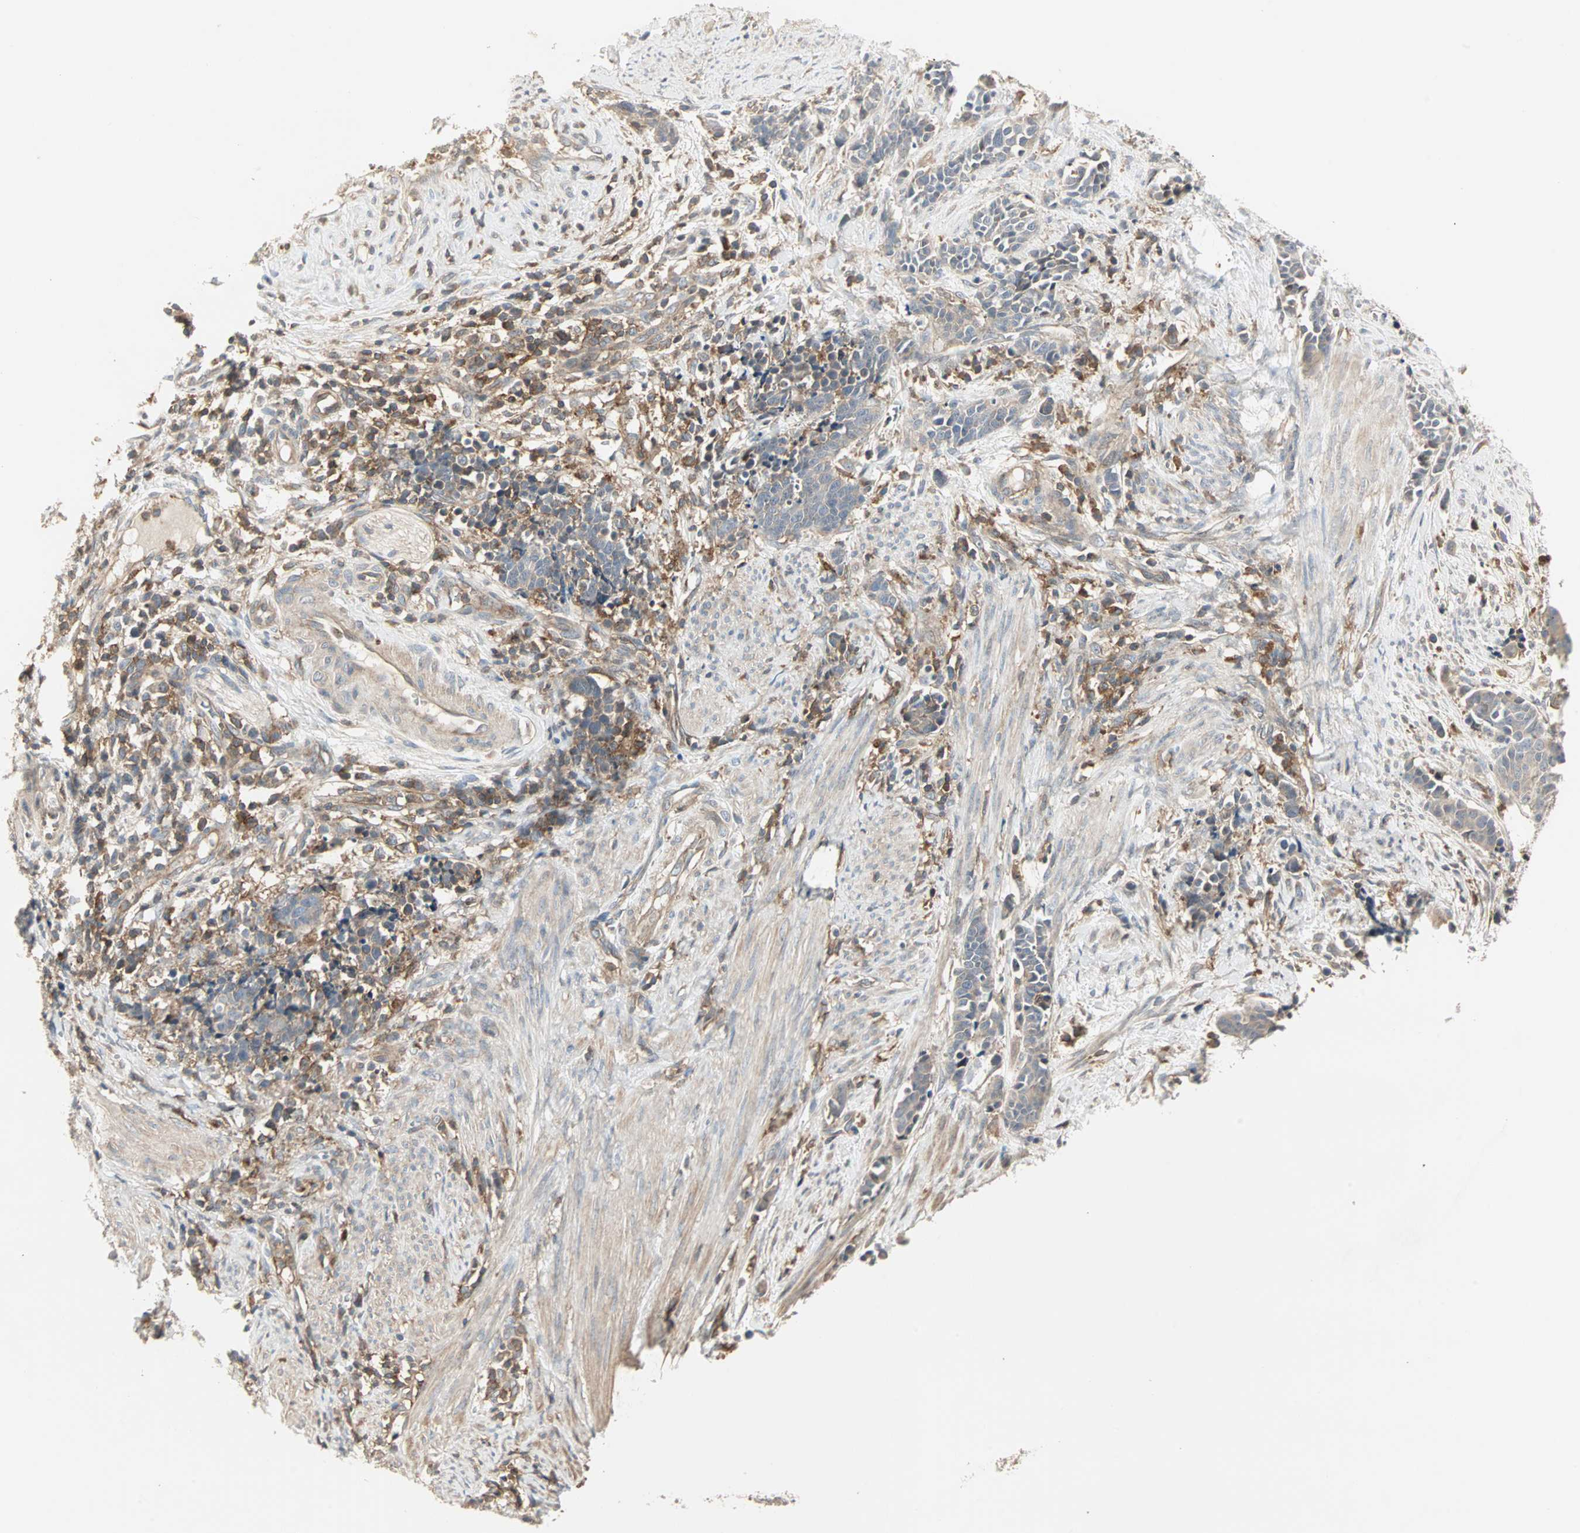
{"staining": {"intensity": "weak", "quantity": ">75%", "location": "cytoplasmic/membranous"}, "tissue": "cervical cancer", "cell_type": "Tumor cells", "image_type": "cancer", "snomed": [{"axis": "morphology", "description": "Squamous cell carcinoma, NOS"}, {"axis": "topography", "description": "Cervix"}], "caption": "Cervical cancer (squamous cell carcinoma) stained with a brown dye shows weak cytoplasmic/membranous positive staining in about >75% of tumor cells.", "gene": "GNAI2", "patient": {"sex": "female", "age": 35}}